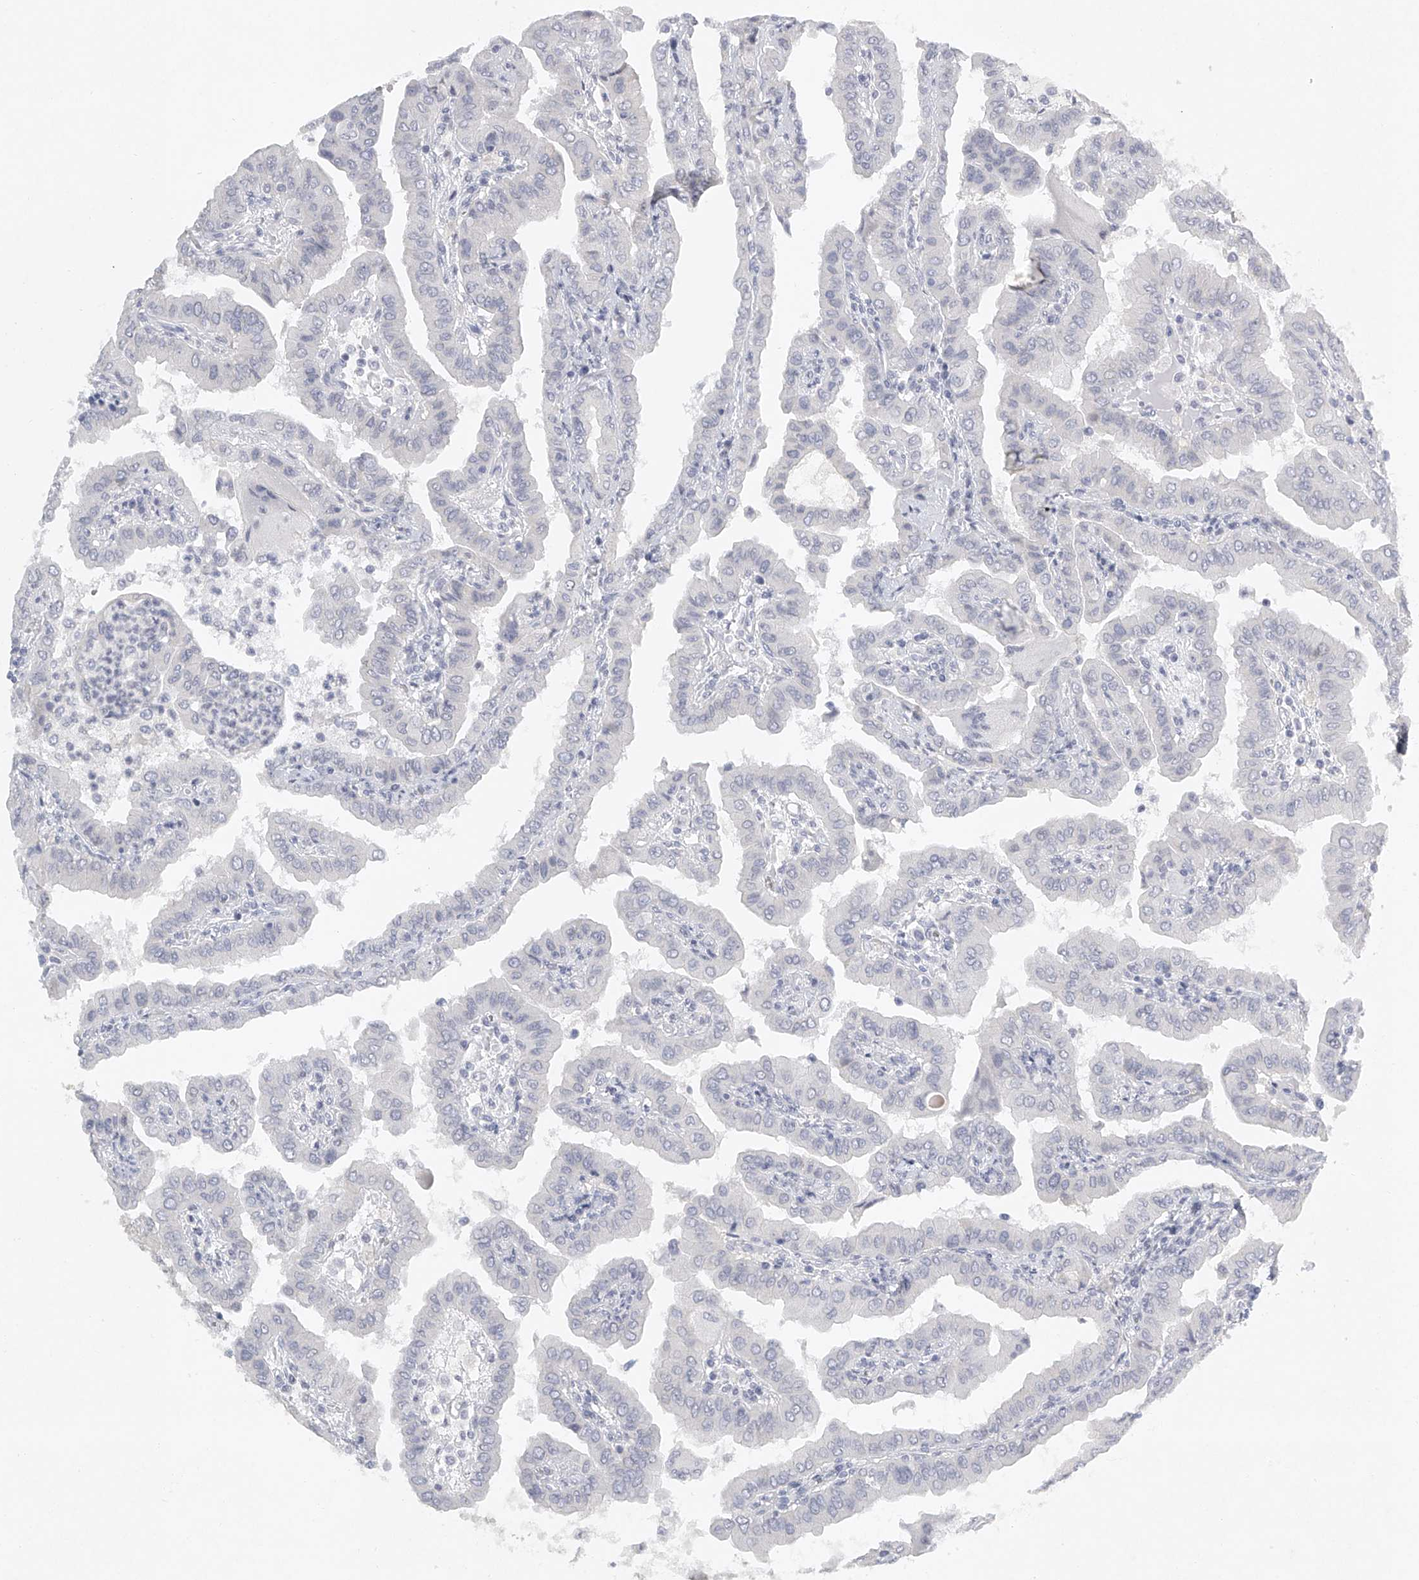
{"staining": {"intensity": "negative", "quantity": "none", "location": "none"}, "tissue": "thyroid cancer", "cell_type": "Tumor cells", "image_type": "cancer", "snomed": [{"axis": "morphology", "description": "Papillary adenocarcinoma, NOS"}, {"axis": "topography", "description": "Thyroid gland"}], "caption": "The histopathology image shows no staining of tumor cells in papillary adenocarcinoma (thyroid). The staining was performed using DAB (3,3'-diaminobenzidine) to visualize the protein expression in brown, while the nuclei were stained in blue with hematoxylin (Magnification: 20x).", "gene": "FAT2", "patient": {"sex": "male", "age": 33}}